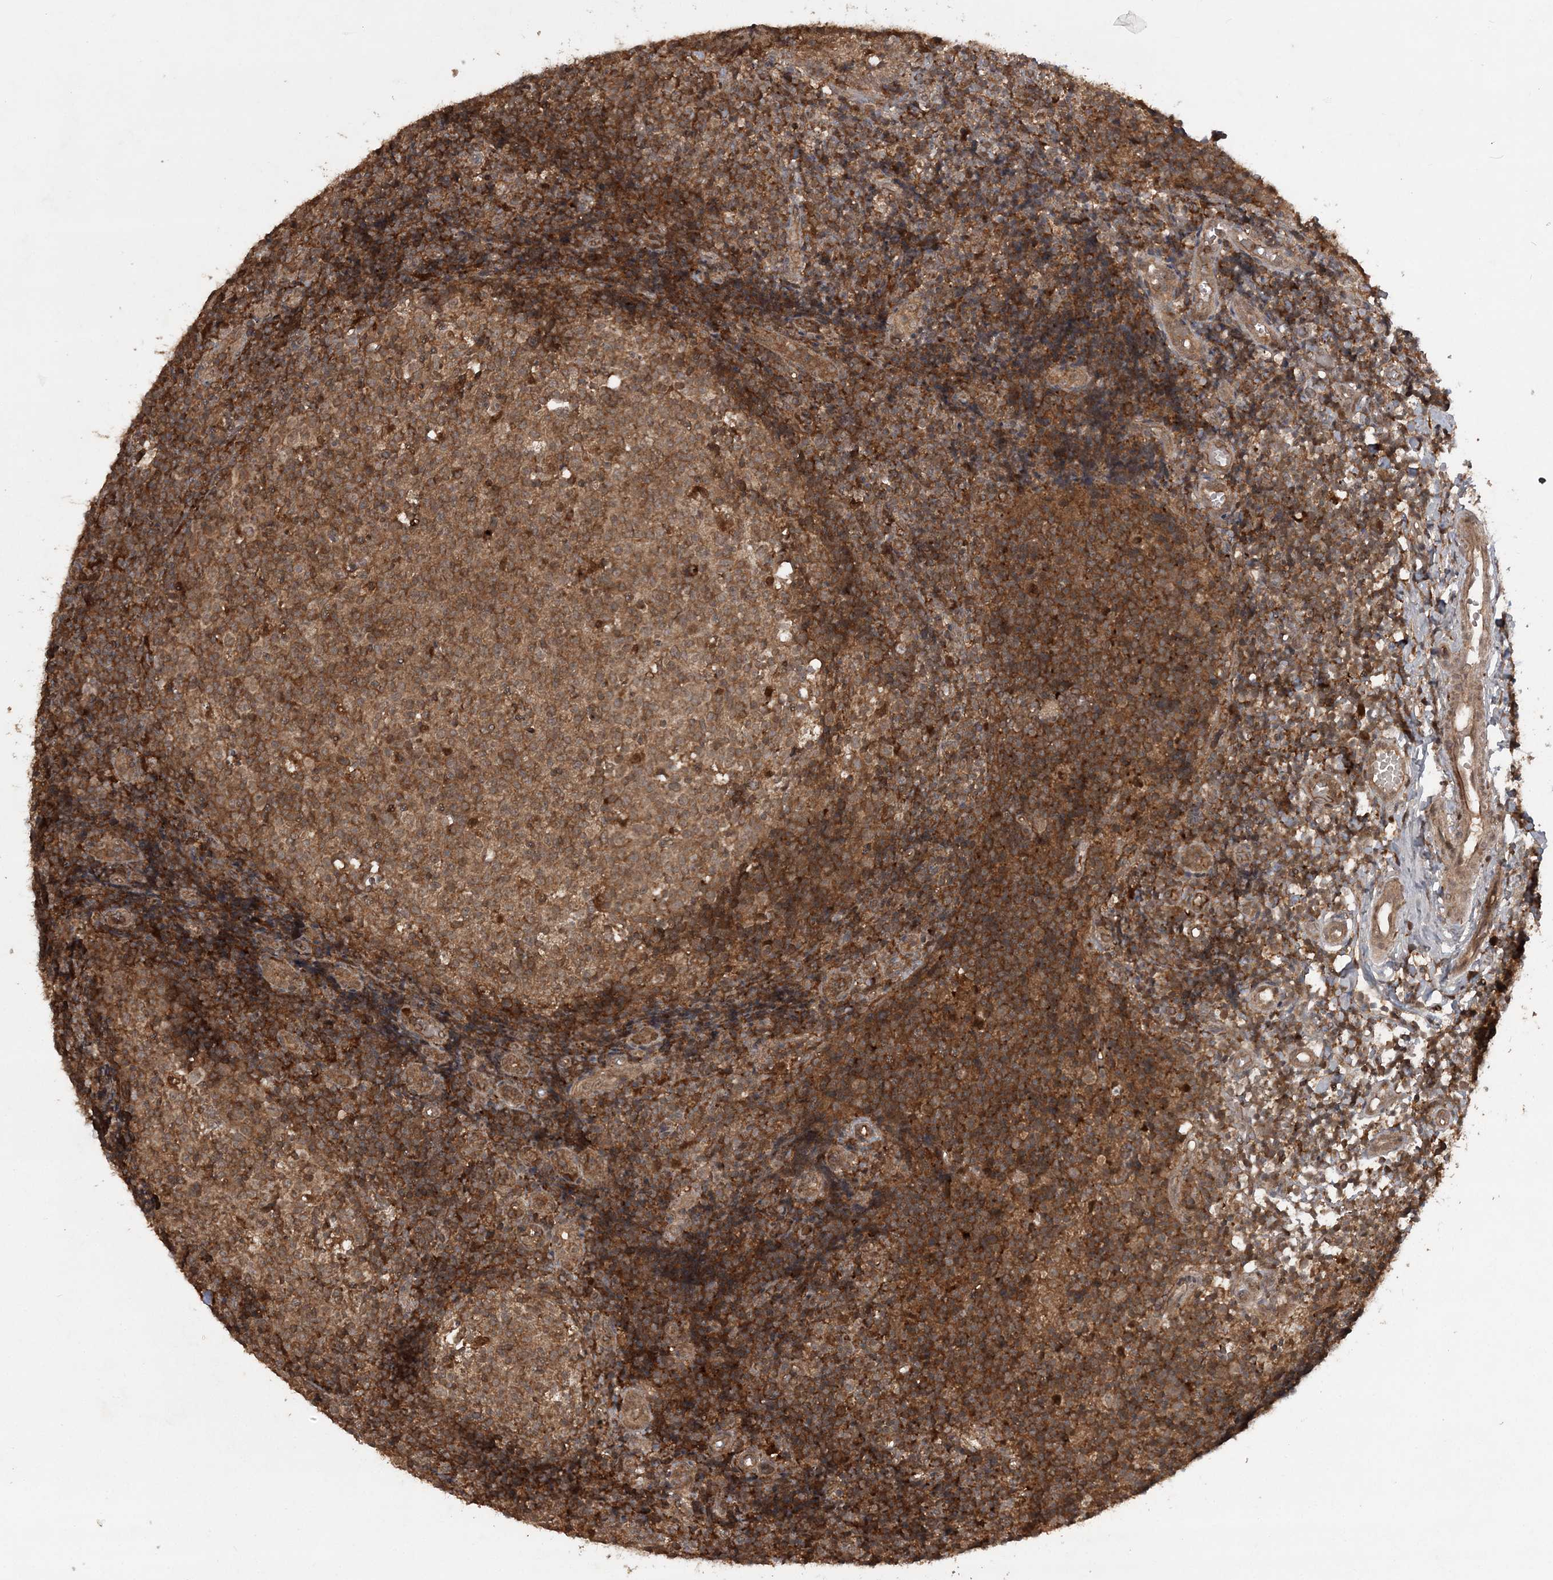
{"staining": {"intensity": "moderate", "quantity": ">75%", "location": "cytoplasmic/membranous"}, "tissue": "tonsil", "cell_type": "Germinal center cells", "image_type": "normal", "snomed": [{"axis": "morphology", "description": "Normal tissue, NOS"}, {"axis": "topography", "description": "Tonsil"}], "caption": "A brown stain labels moderate cytoplasmic/membranous expression of a protein in germinal center cells of benign tonsil.", "gene": "LACC1", "patient": {"sex": "female", "age": 19}}